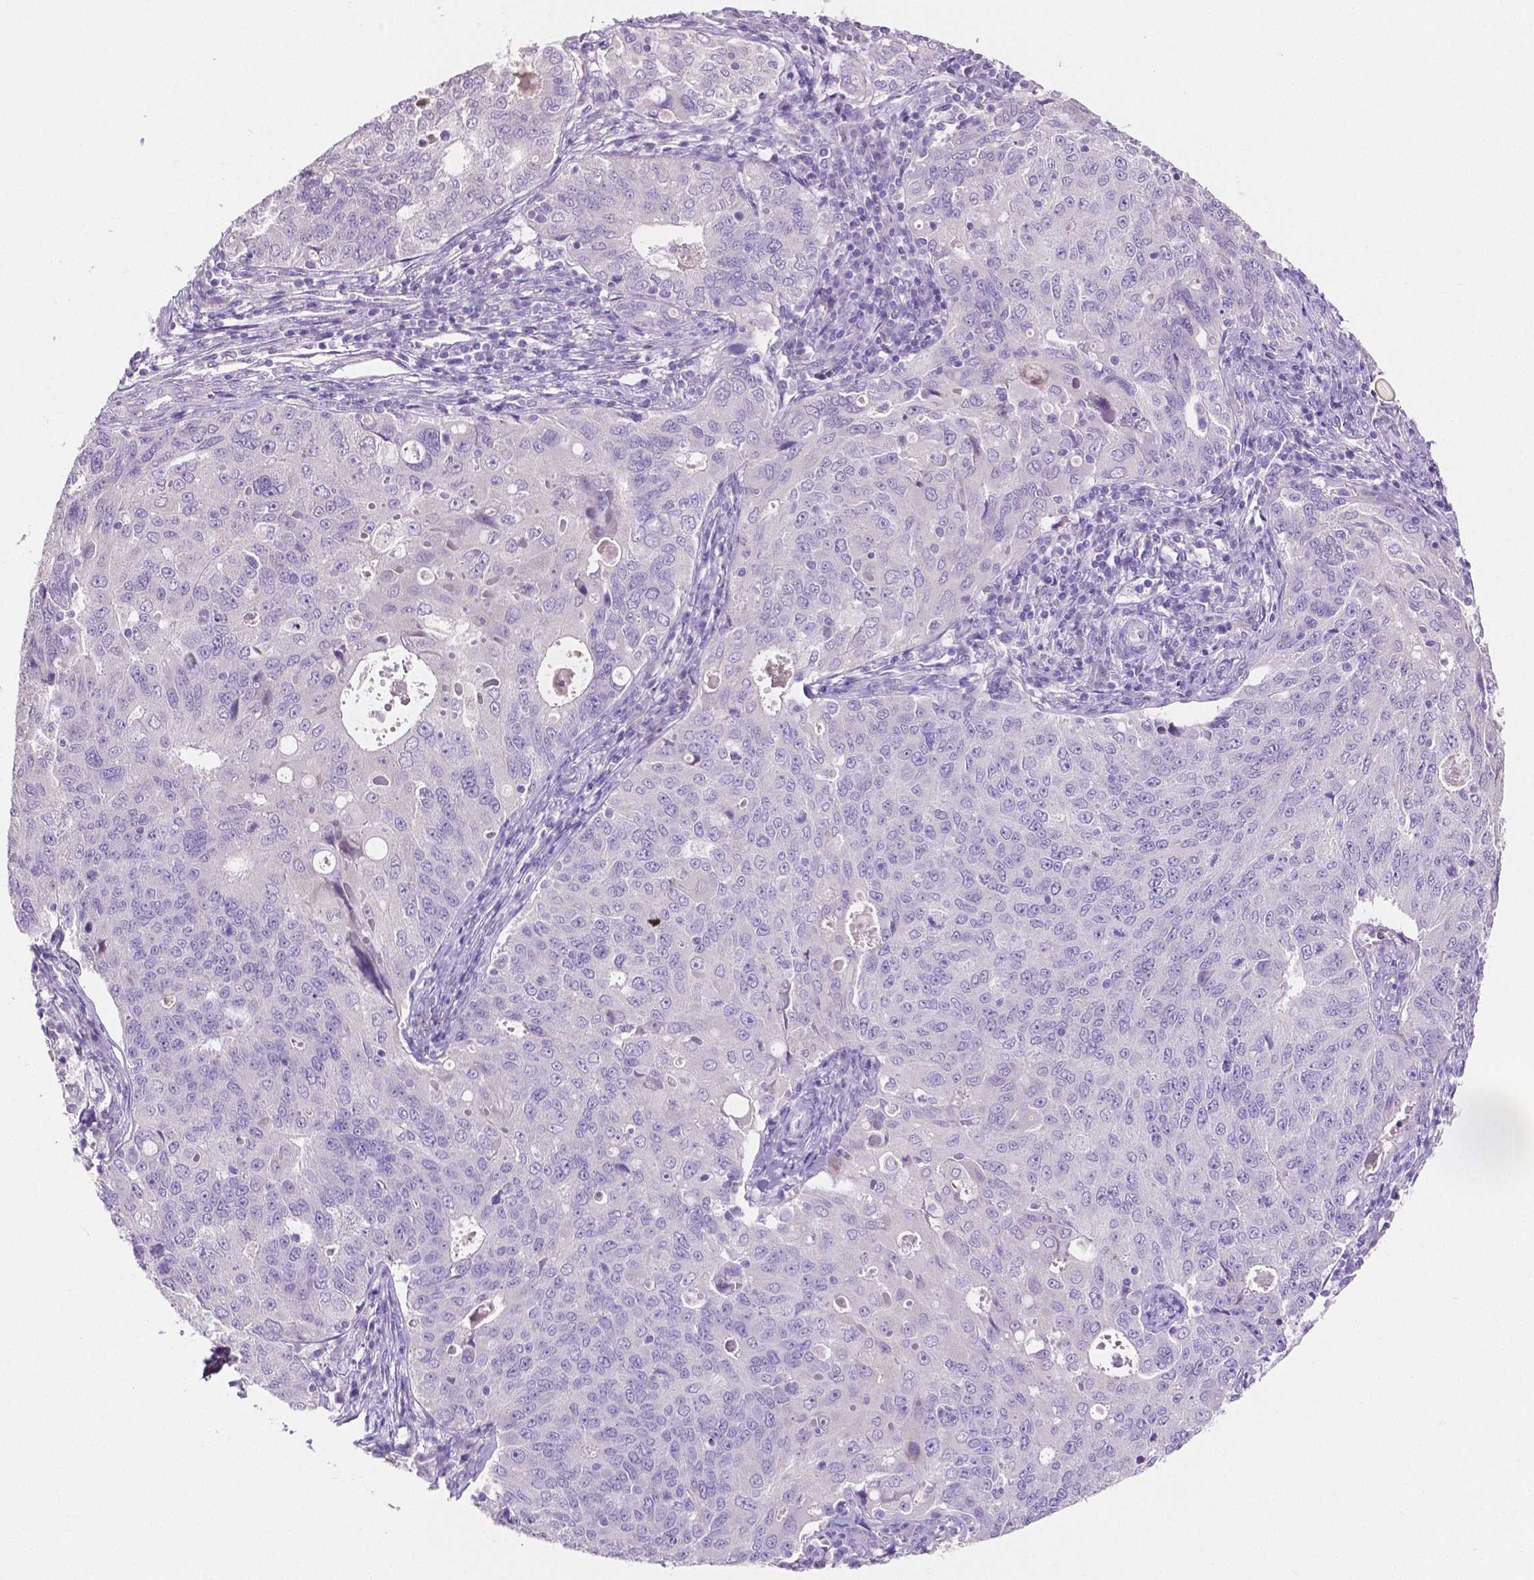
{"staining": {"intensity": "negative", "quantity": "none", "location": "none"}, "tissue": "endometrial cancer", "cell_type": "Tumor cells", "image_type": "cancer", "snomed": [{"axis": "morphology", "description": "Adenocarcinoma, NOS"}, {"axis": "topography", "description": "Endometrium"}], "caption": "Micrograph shows no significant protein positivity in tumor cells of endometrial cancer. The staining is performed using DAB (3,3'-diaminobenzidine) brown chromogen with nuclei counter-stained in using hematoxylin.", "gene": "SLC22A2", "patient": {"sex": "female", "age": 43}}